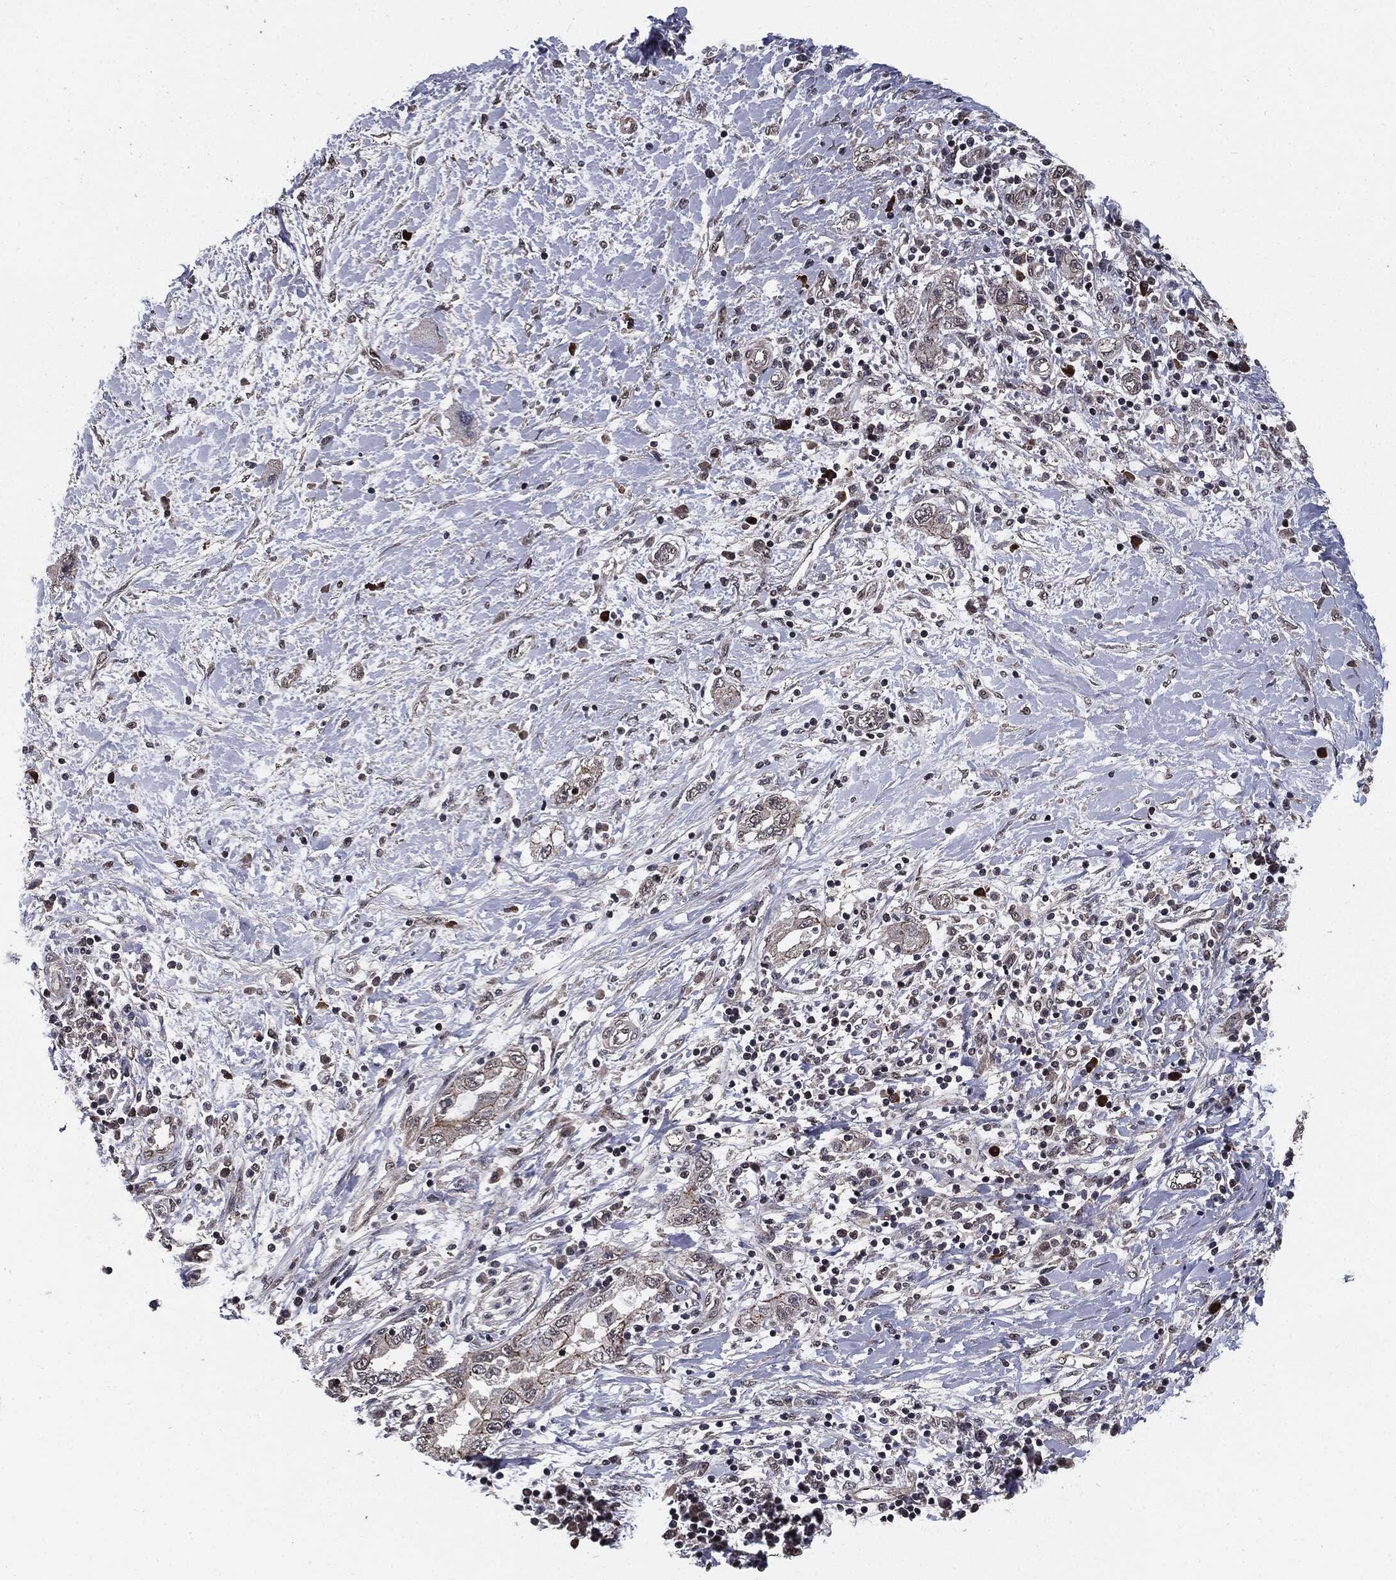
{"staining": {"intensity": "moderate", "quantity": "<25%", "location": "cytoplasmic/membranous"}, "tissue": "pancreatic cancer", "cell_type": "Tumor cells", "image_type": "cancer", "snomed": [{"axis": "morphology", "description": "Adenocarcinoma, NOS"}, {"axis": "topography", "description": "Pancreas"}], "caption": "Pancreatic adenocarcinoma tissue reveals moderate cytoplasmic/membranous expression in about <25% of tumor cells, visualized by immunohistochemistry. (Stains: DAB in brown, nuclei in blue, Microscopy: brightfield microscopy at high magnification).", "gene": "PTPA", "patient": {"sex": "female", "age": 73}}